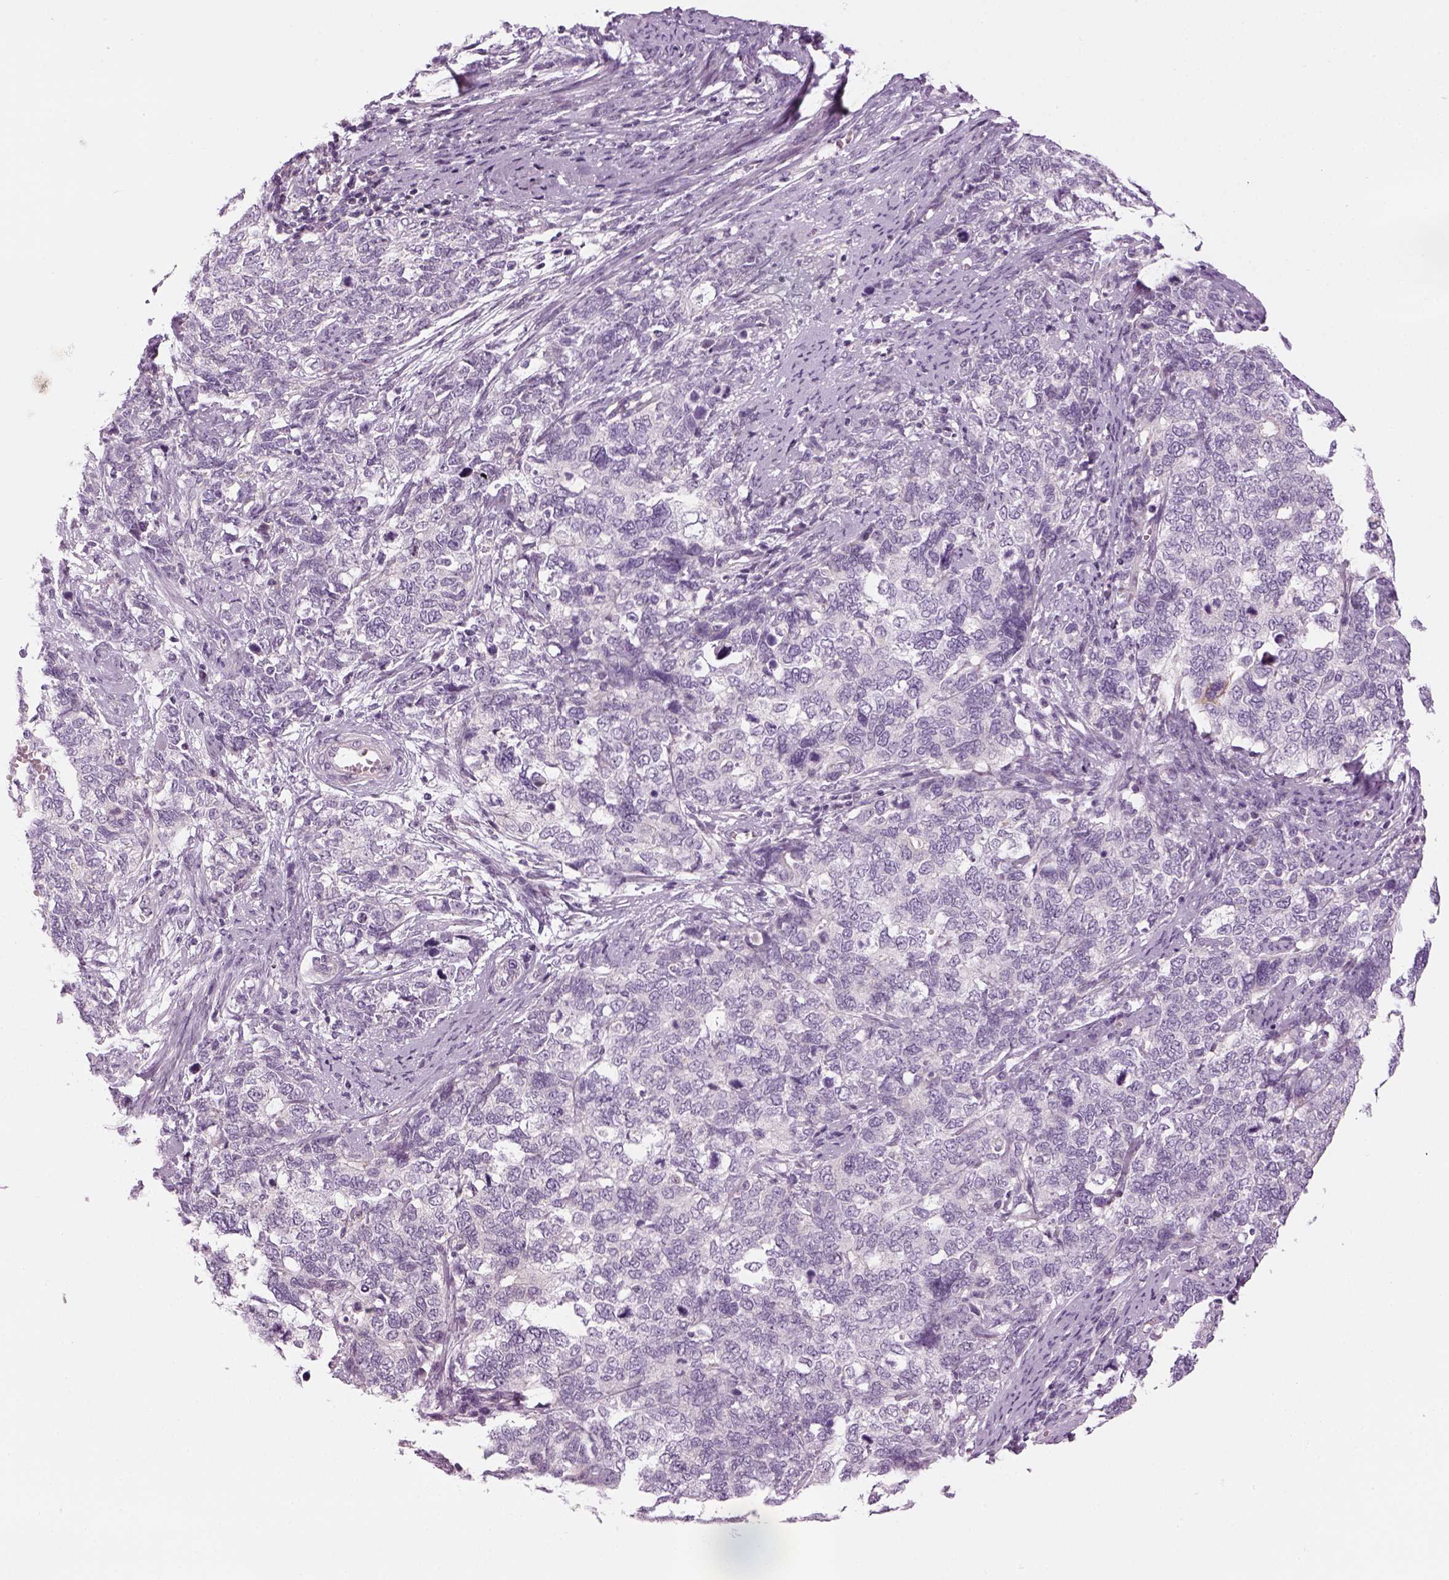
{"staining": {"intensity": "negative", "quantity": "none", "location": "none"}, "tissue": "cervical cancer", "cell_type": "Tumor cells", "image_type": "cancer", "snomed": [{"axis": "morphology", "description": "Squamous cell carcinoma, NOS"}, {"axis": "topography", "description": "Cervix"}], "caption": "An image of cervical cancer stained for a protein exhibits no brown staining in tumor cells.", "gene": "LRRIQ3", "patient": {"sex": "female", "age": 63}}